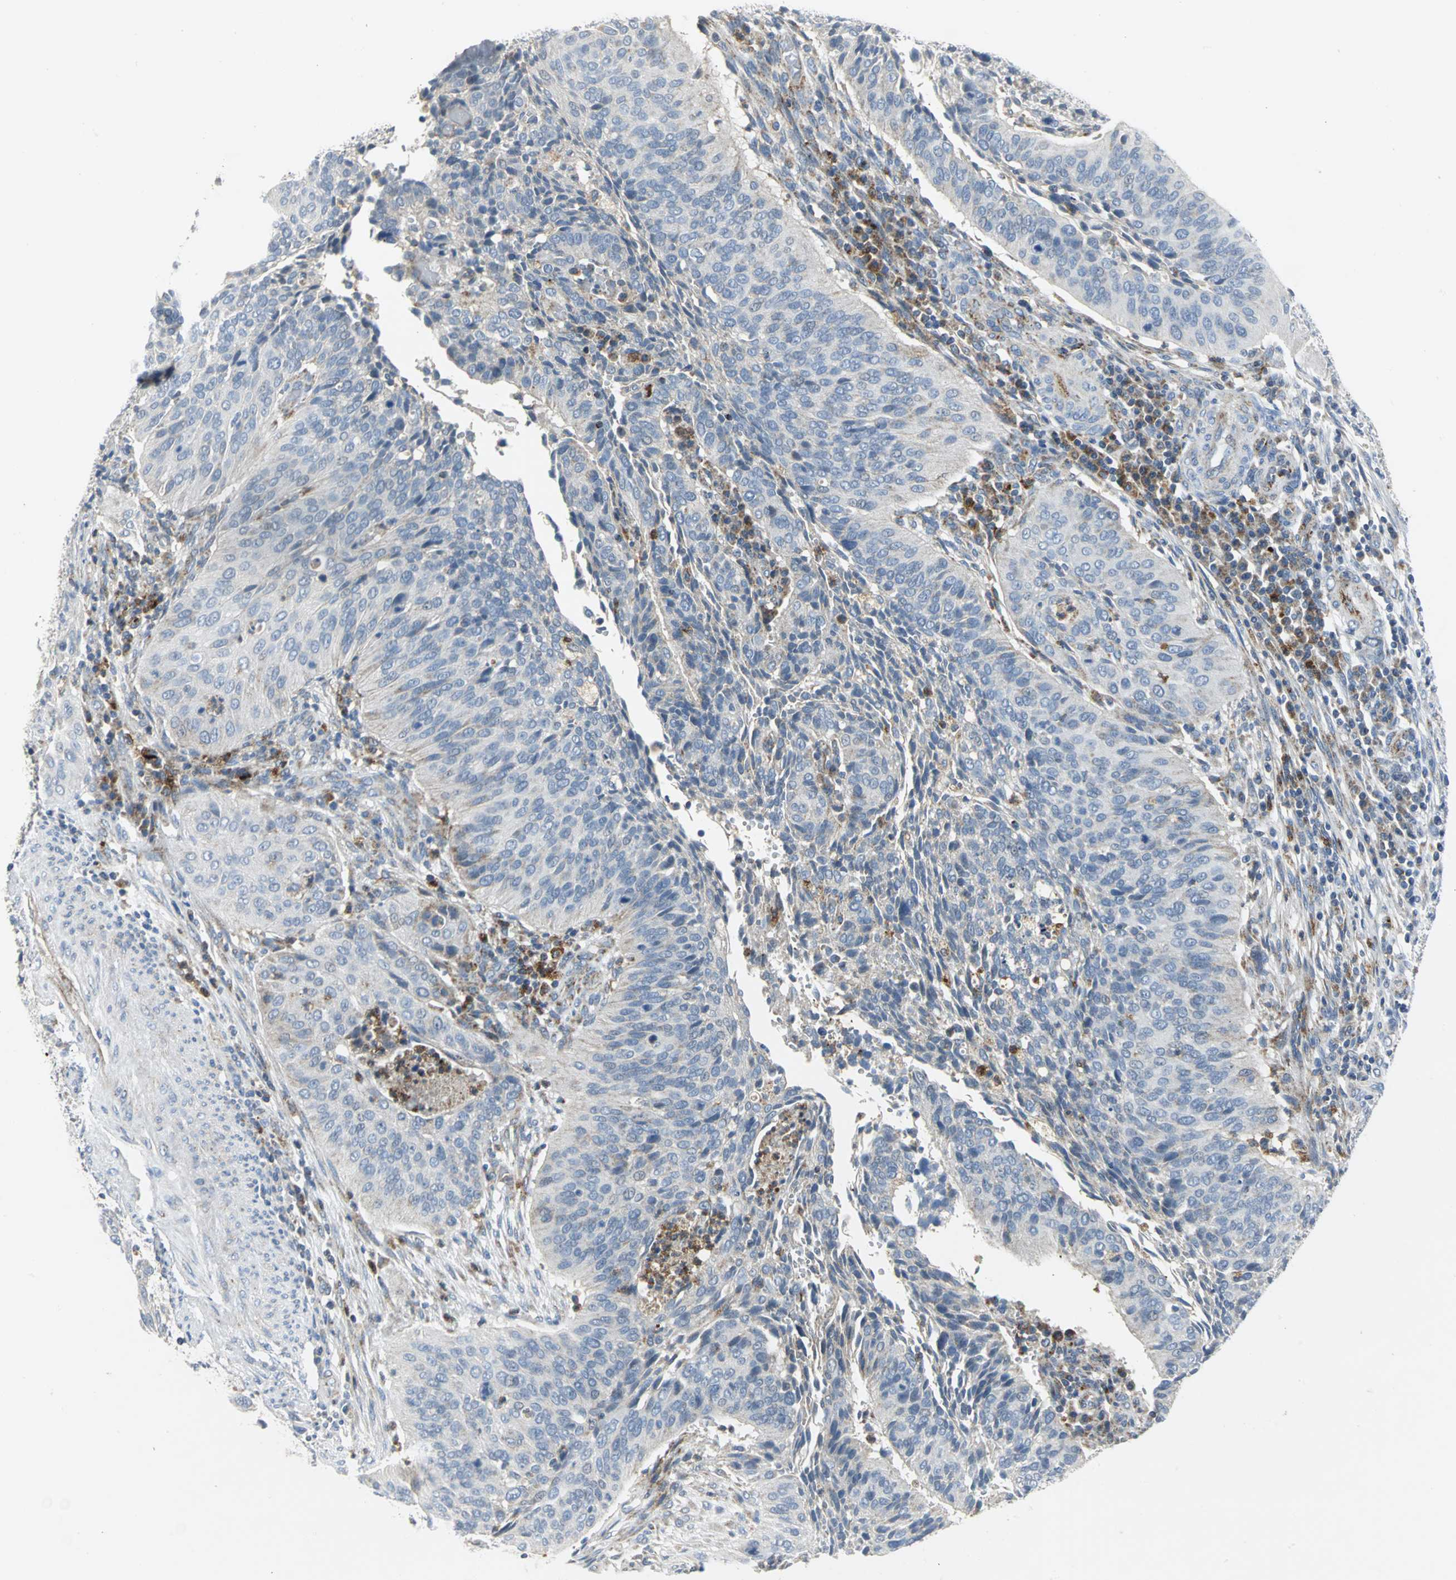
{"staining": {"intensity": "weak", "quantity": "<25%", "location": "cytoplasmic/membranous"}, "tissue": "cervical cancer", "cell_type": "Tumor cells", "image_type": "cancer", "snomed": [{"axis": "morphology", "description": "Squamous cell carcinoma, NOS"}, {"axis": "topography", "description": "Cervix"}], "caption": "A micrograph of cervical cancer (squamous cell carcinoma) stained for a protein displays no brown staining in tumor cells.", "gene": "SPPL2B", "patient": {"sex": "female", "age": 39}}